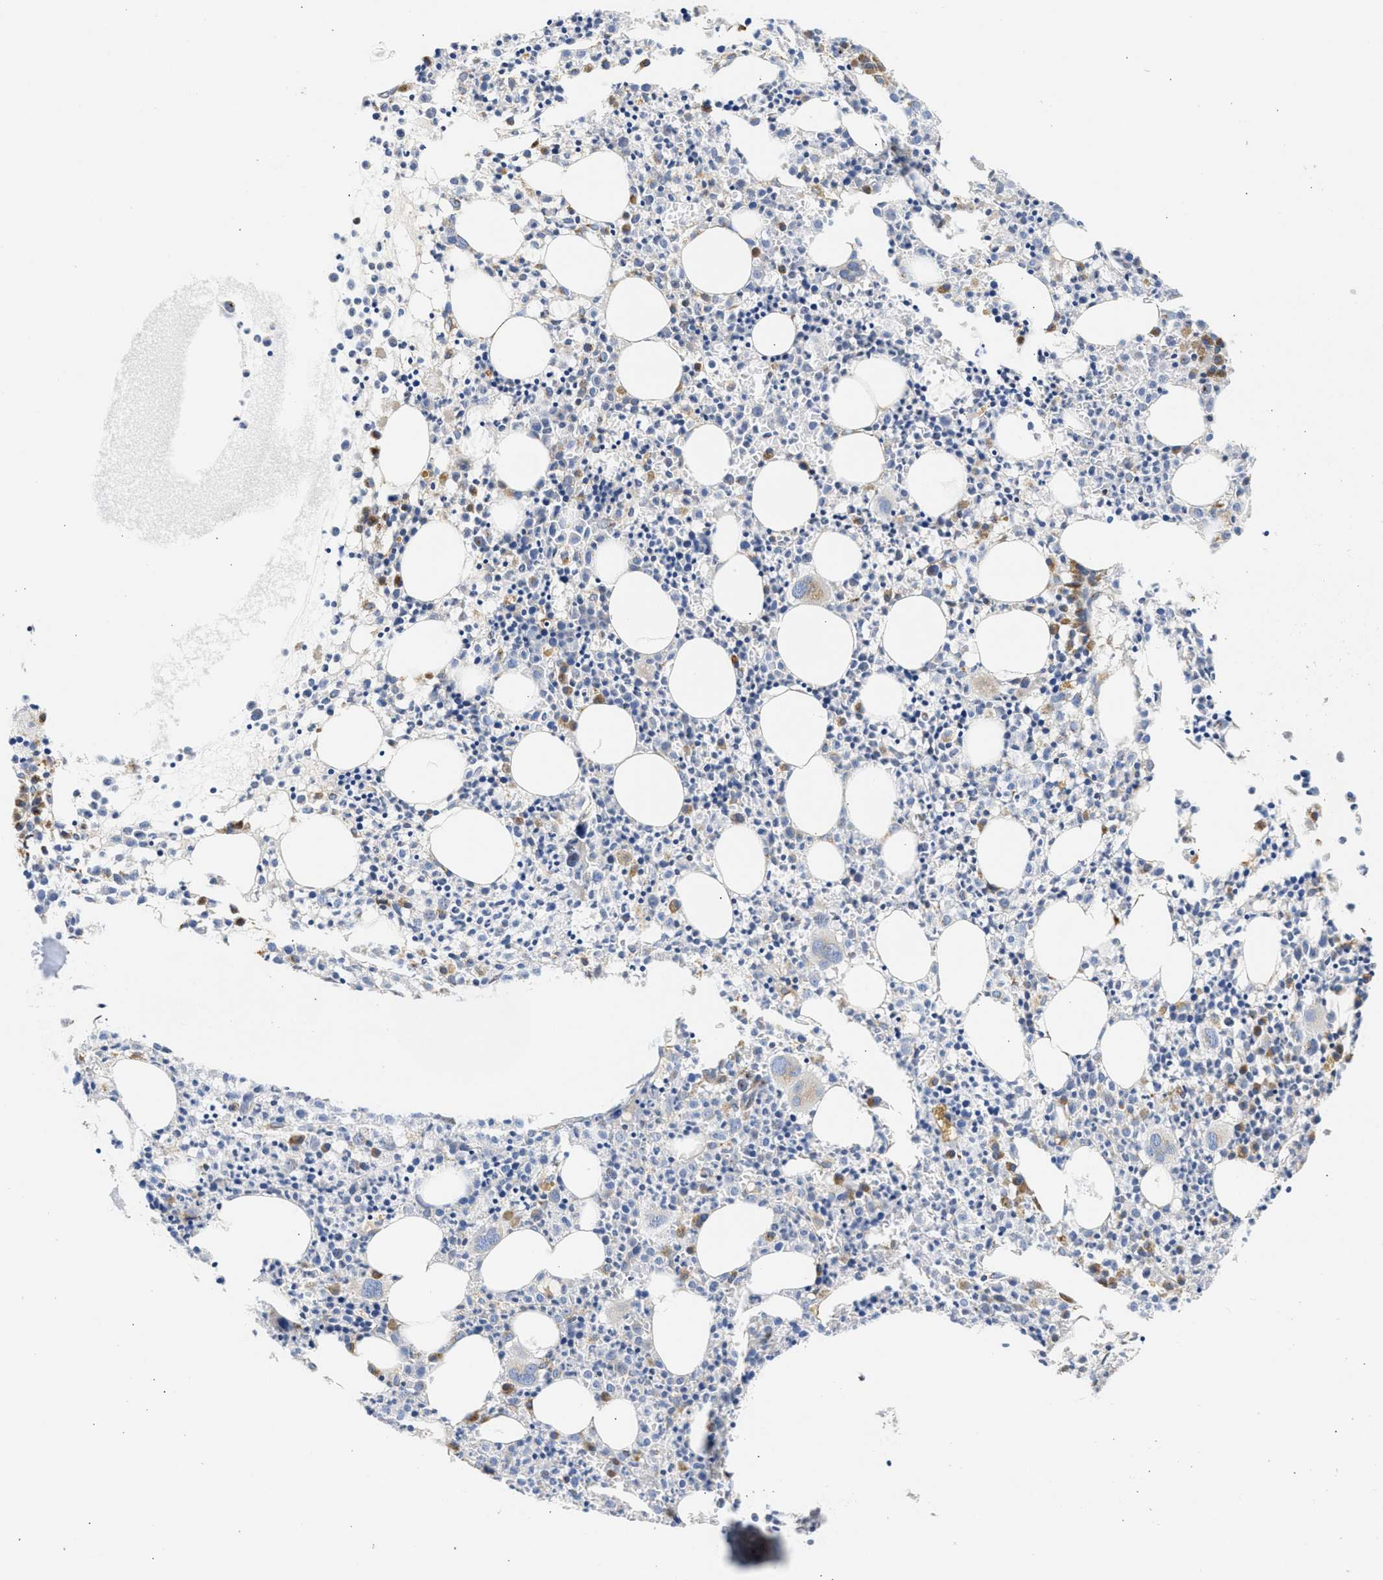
{"staining": {"intensity": "weak", "quantity": "<25%", "location": "cytoplasmic/membranous"}, "tissue": "bone marrow", "cell_type": "Hematopoietic cells", "image_type": "normal", "snomed": [{"axis": "morphology", "description": "Normal tissue, NOS"}, {"axis": "morphology", "description": "Inflammation, NOS"}, {"axis": "topography", "description": "Bone marrow"}], "caption": "This is an immunohistochemistry photomicrograph of unremarkable human bone marrow. There is no expression in hematopoietic cells.", "gene": "TMED1", "patient": {"sex": "male", "age": 25}}